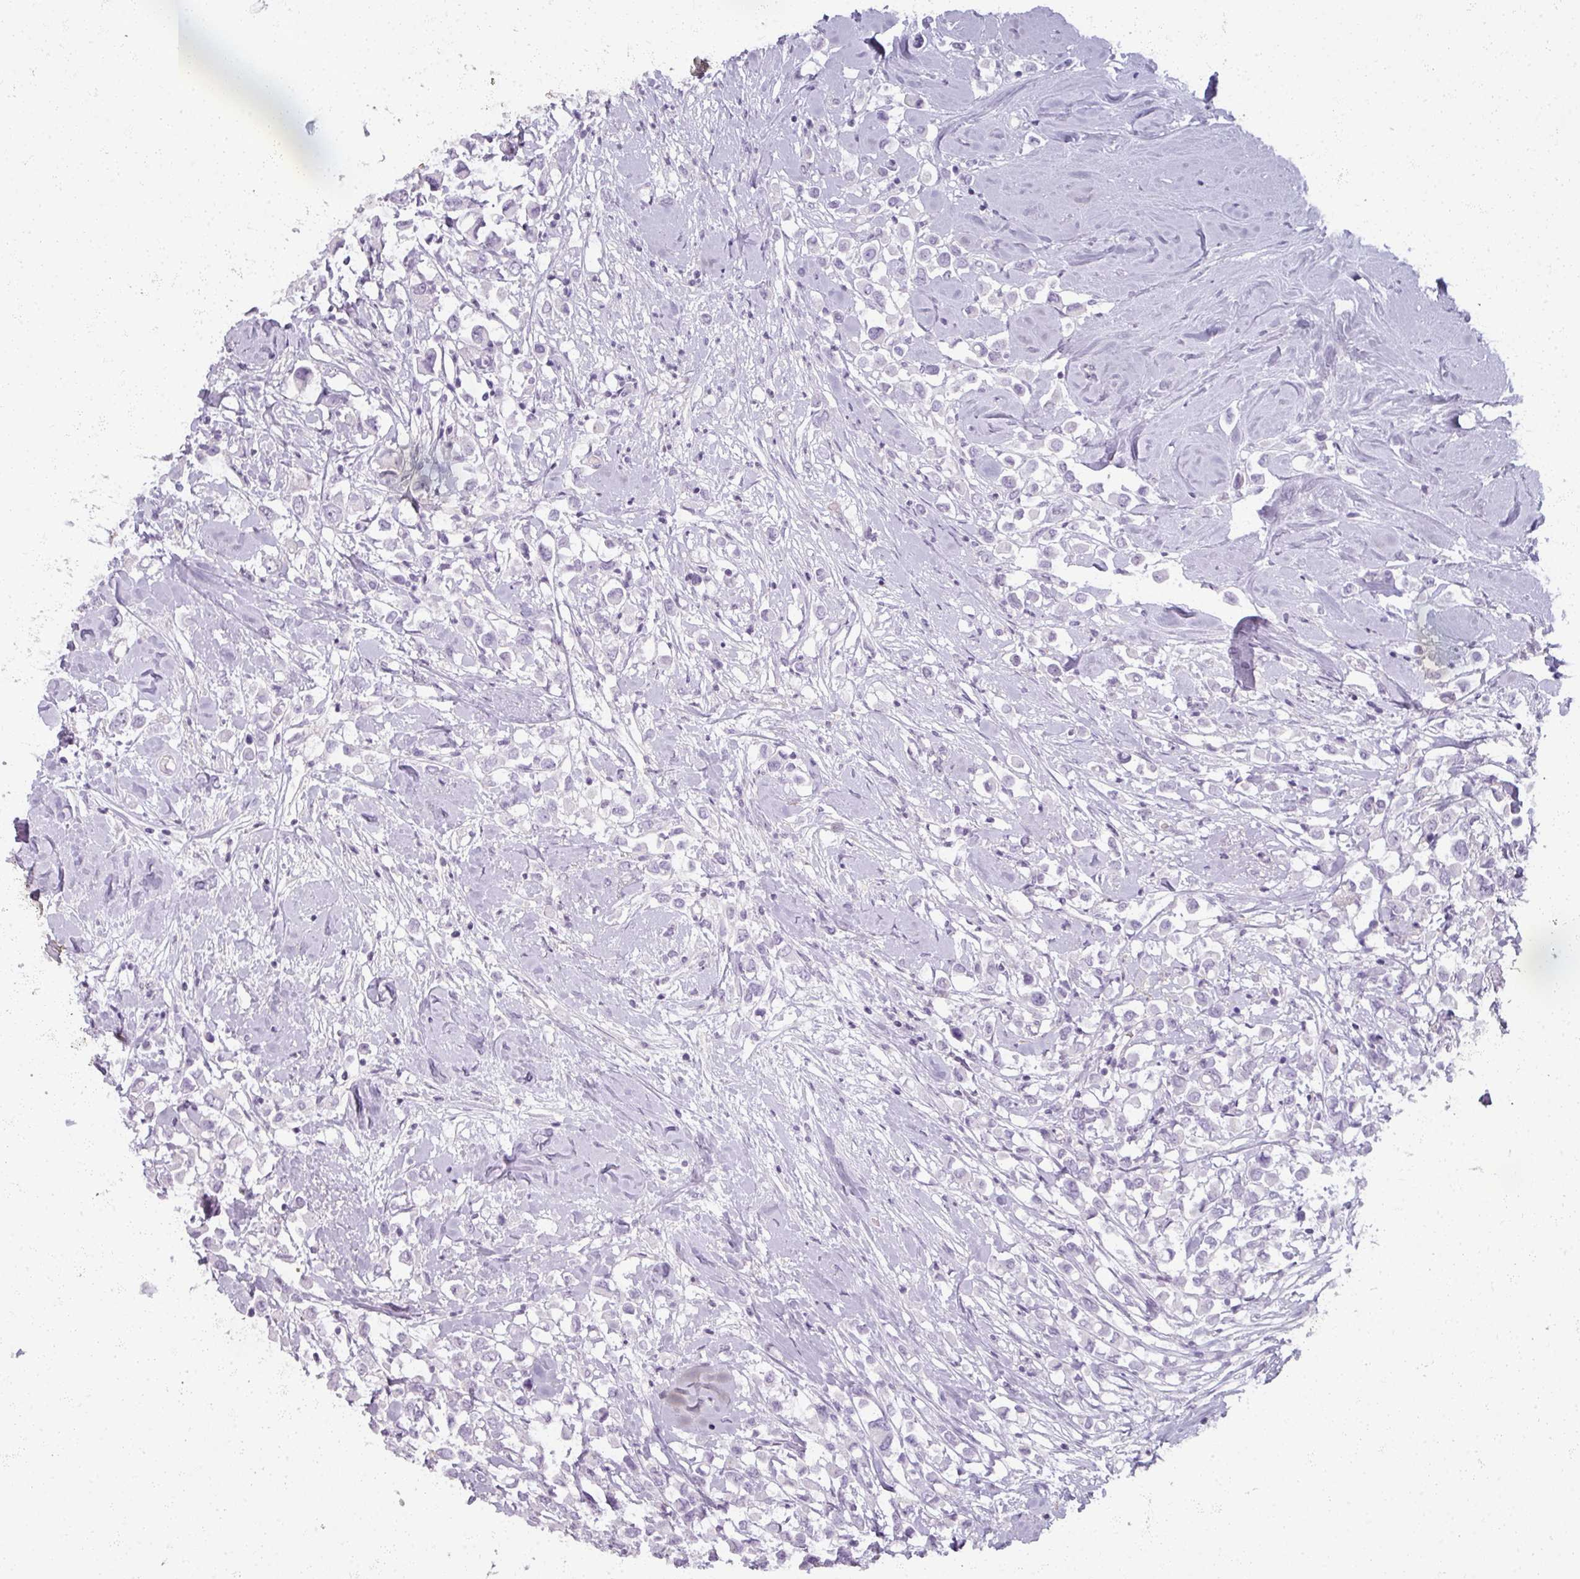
{"staining": {"intensity": "negative", "quantity": "none", "location": "none"}, "tissue": "breast cancer", "cell_type": "Tumor cells", "image_type": "cancer", "snomed": [{"axis": "morphology", "description": "Duct carcinoma"}, {"axis": "topography", "description": "Breast"}], "caption": "Breast cancer stained for a protein using immunohistochemistry shows no positivity tumor cells.", "gene": "RFPL2", "patient": {"sex": "female", "age": 61}}